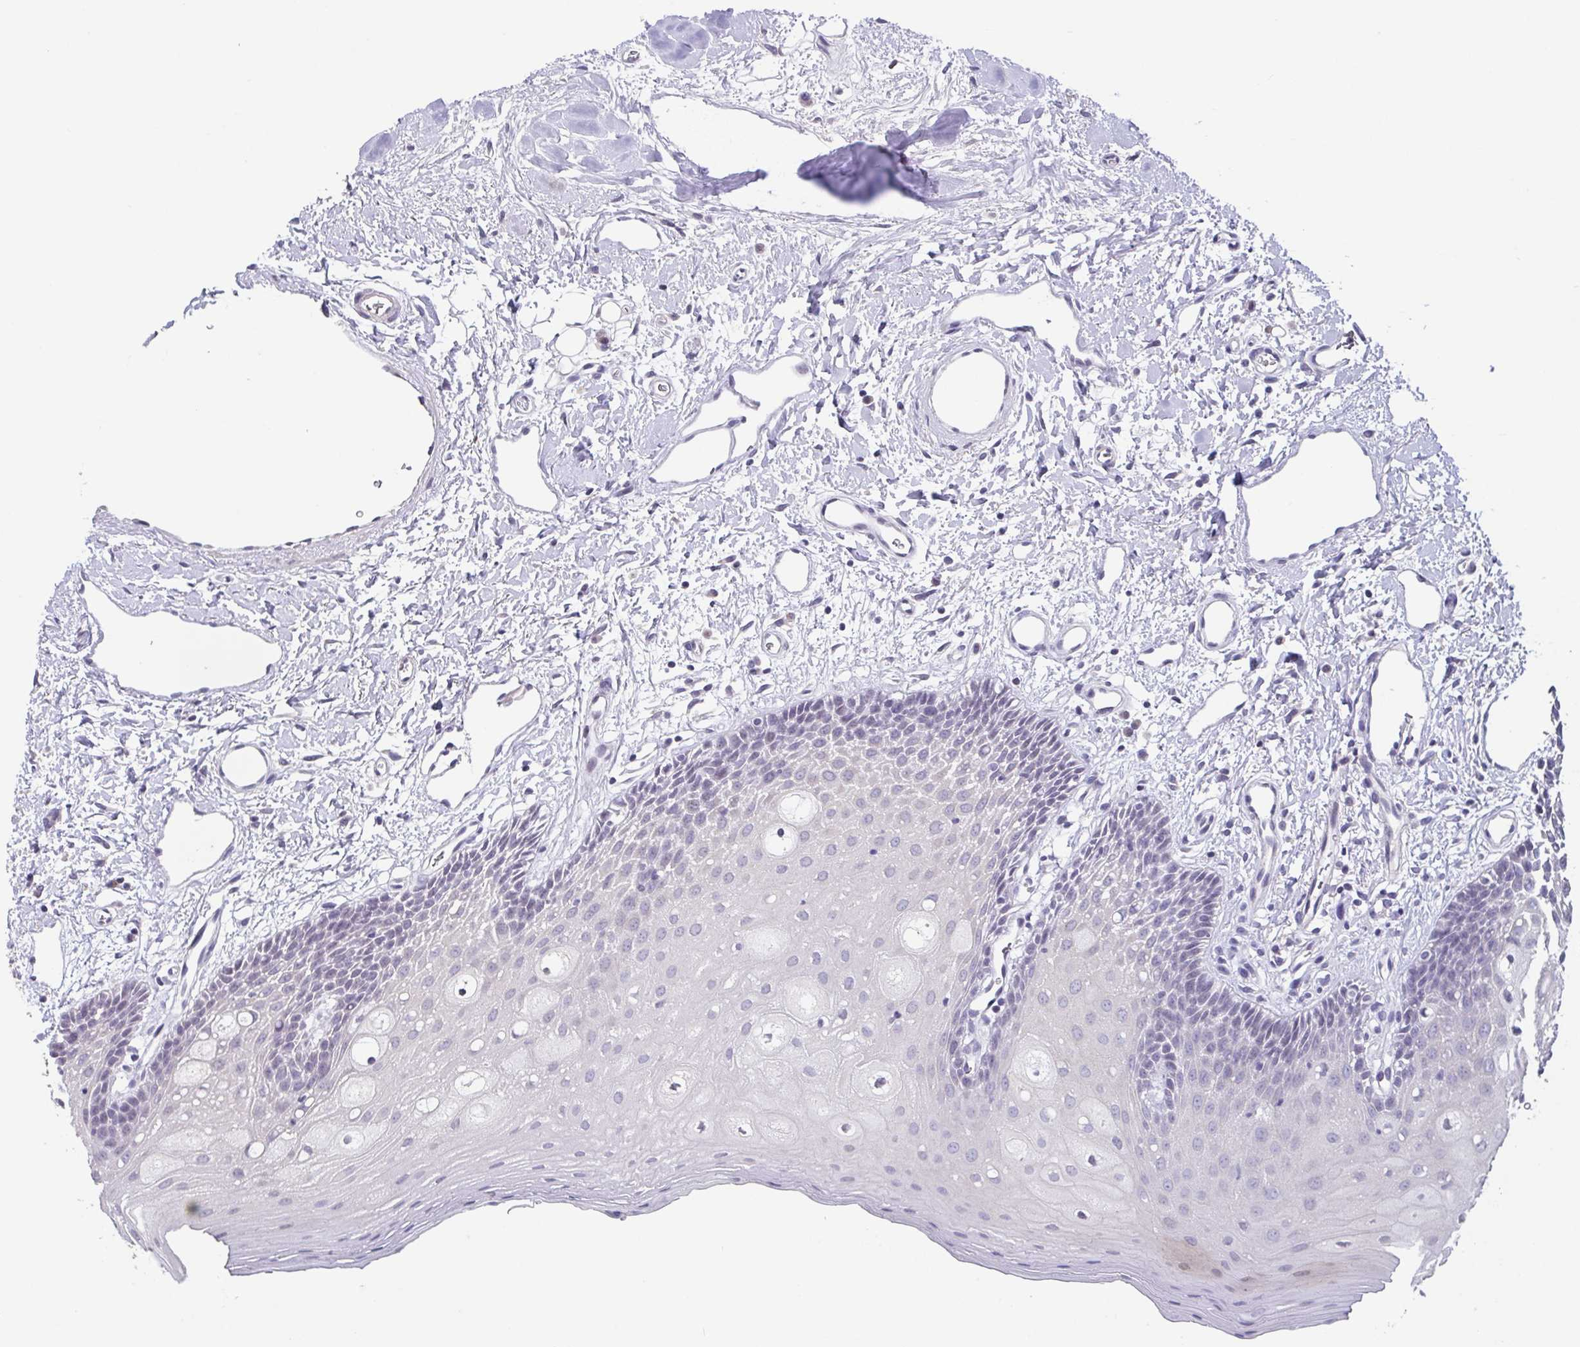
{"staining": {"intensity": "negative", "quantity": "none", "location": "none"}, "tissue": "oral mucosa", "cell_type": "Squamous epithelial cells", "image_type": "normal", "snomed": [{"axis": "morphology", "description": "Normal tissue, NOS"}, {"axis": "topography", "description": "Oral tissue"}], "caption": "Immunohistochemical staining of unremarkable oral mucosa exhibits no significant staining in squamous epithelial cells.", "gene": "GHRL", "patient": {"sex": "female", "age": 43}}